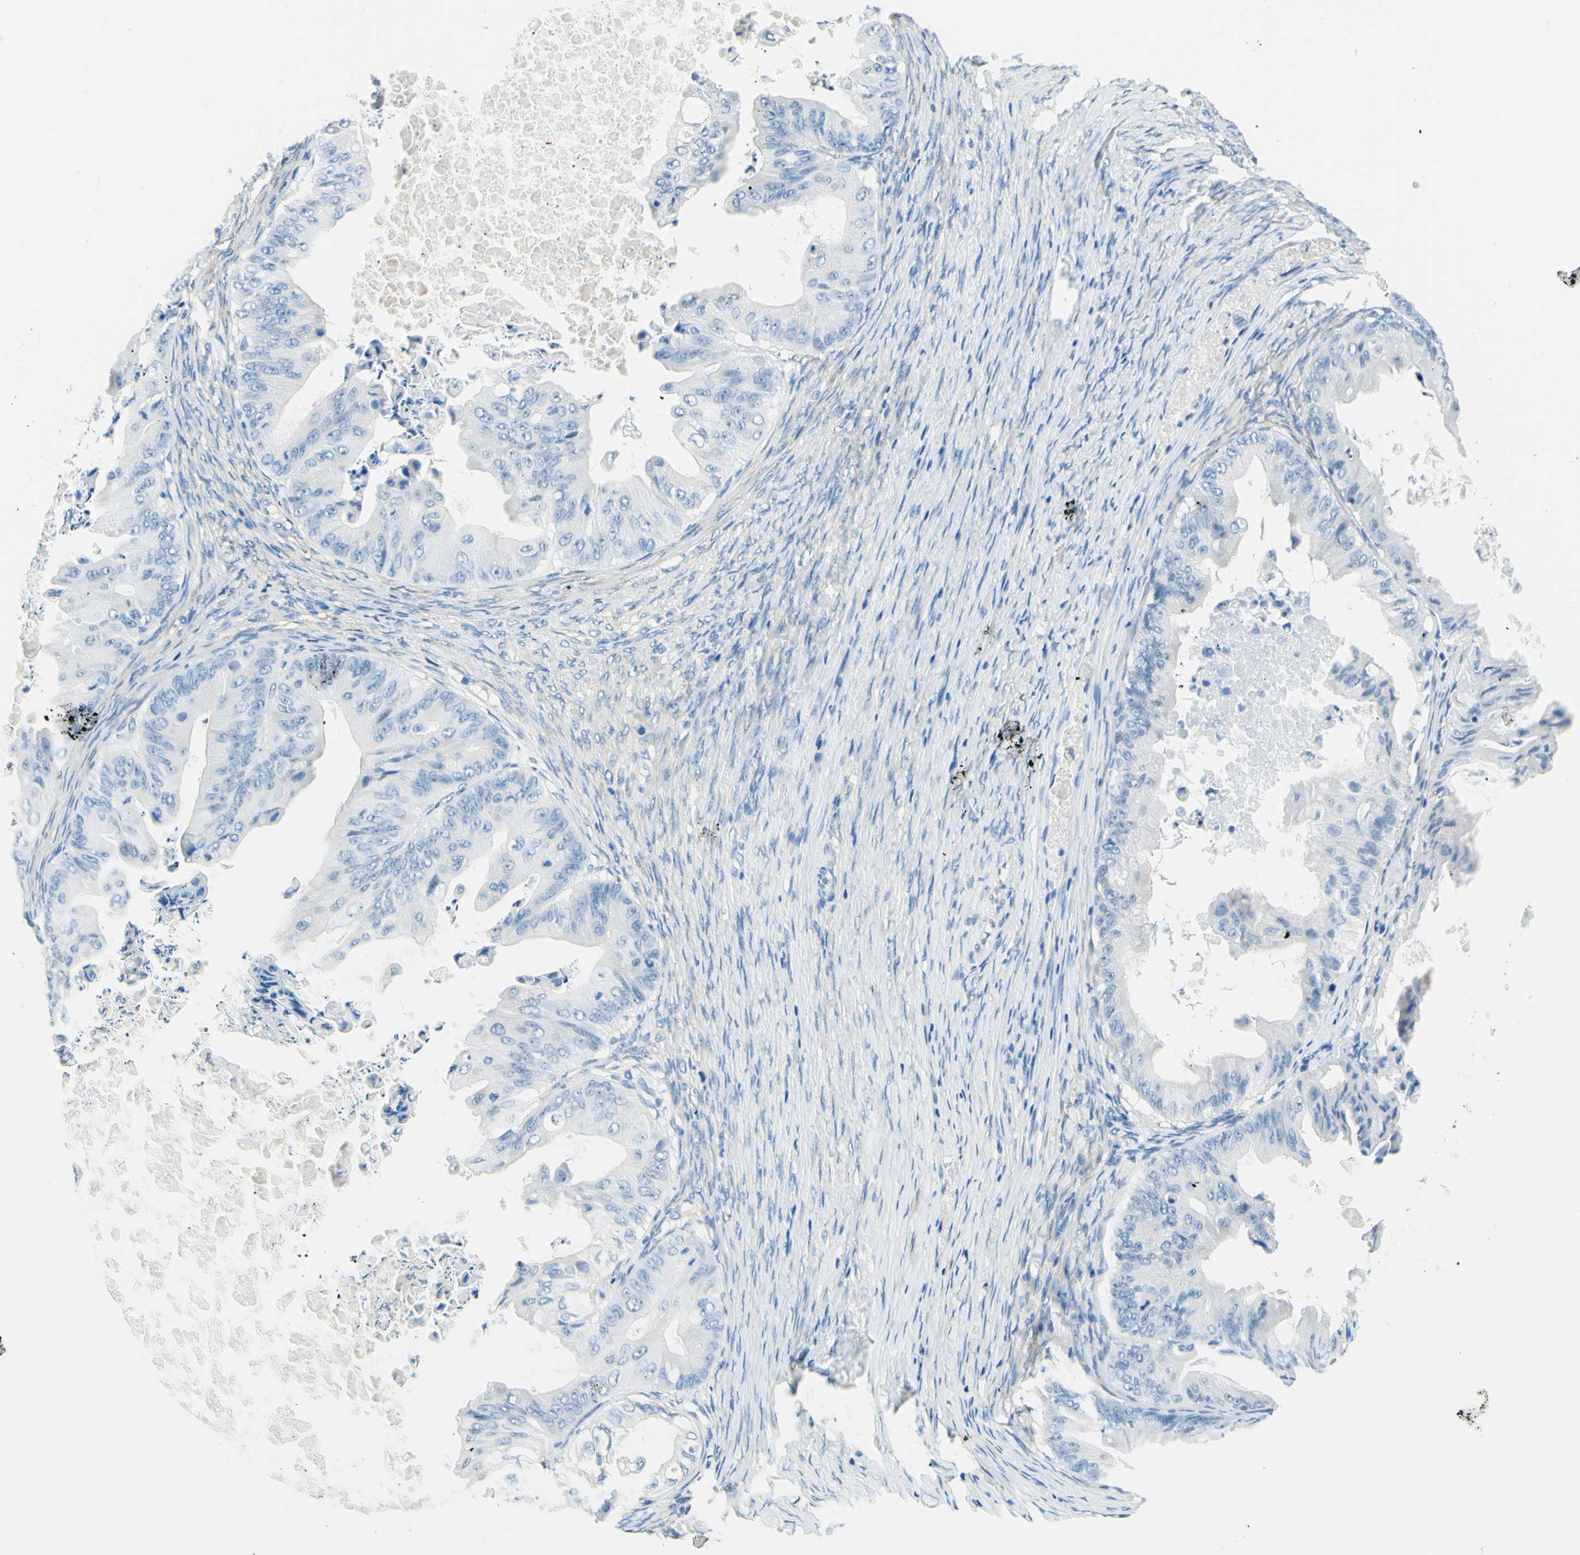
{"staining": {"intensity": "negative", "quantity": "none", "location": "none"}, "tissue": "ovarian cancer", "cell_type": "Tumor cells", "image_type": "cancer", "snomed": [{"axis": "morphology", "description": "Cystadenocarcinoma, mucinous, NOS"}, {"axis": "topography", "description": "Ovary"}], "caption": "The photomicrograph shows no significant expression in tumor cells of ovarian cancer.", "gene": "PASD1", "patient": {"sex": "female", "age": 37}}